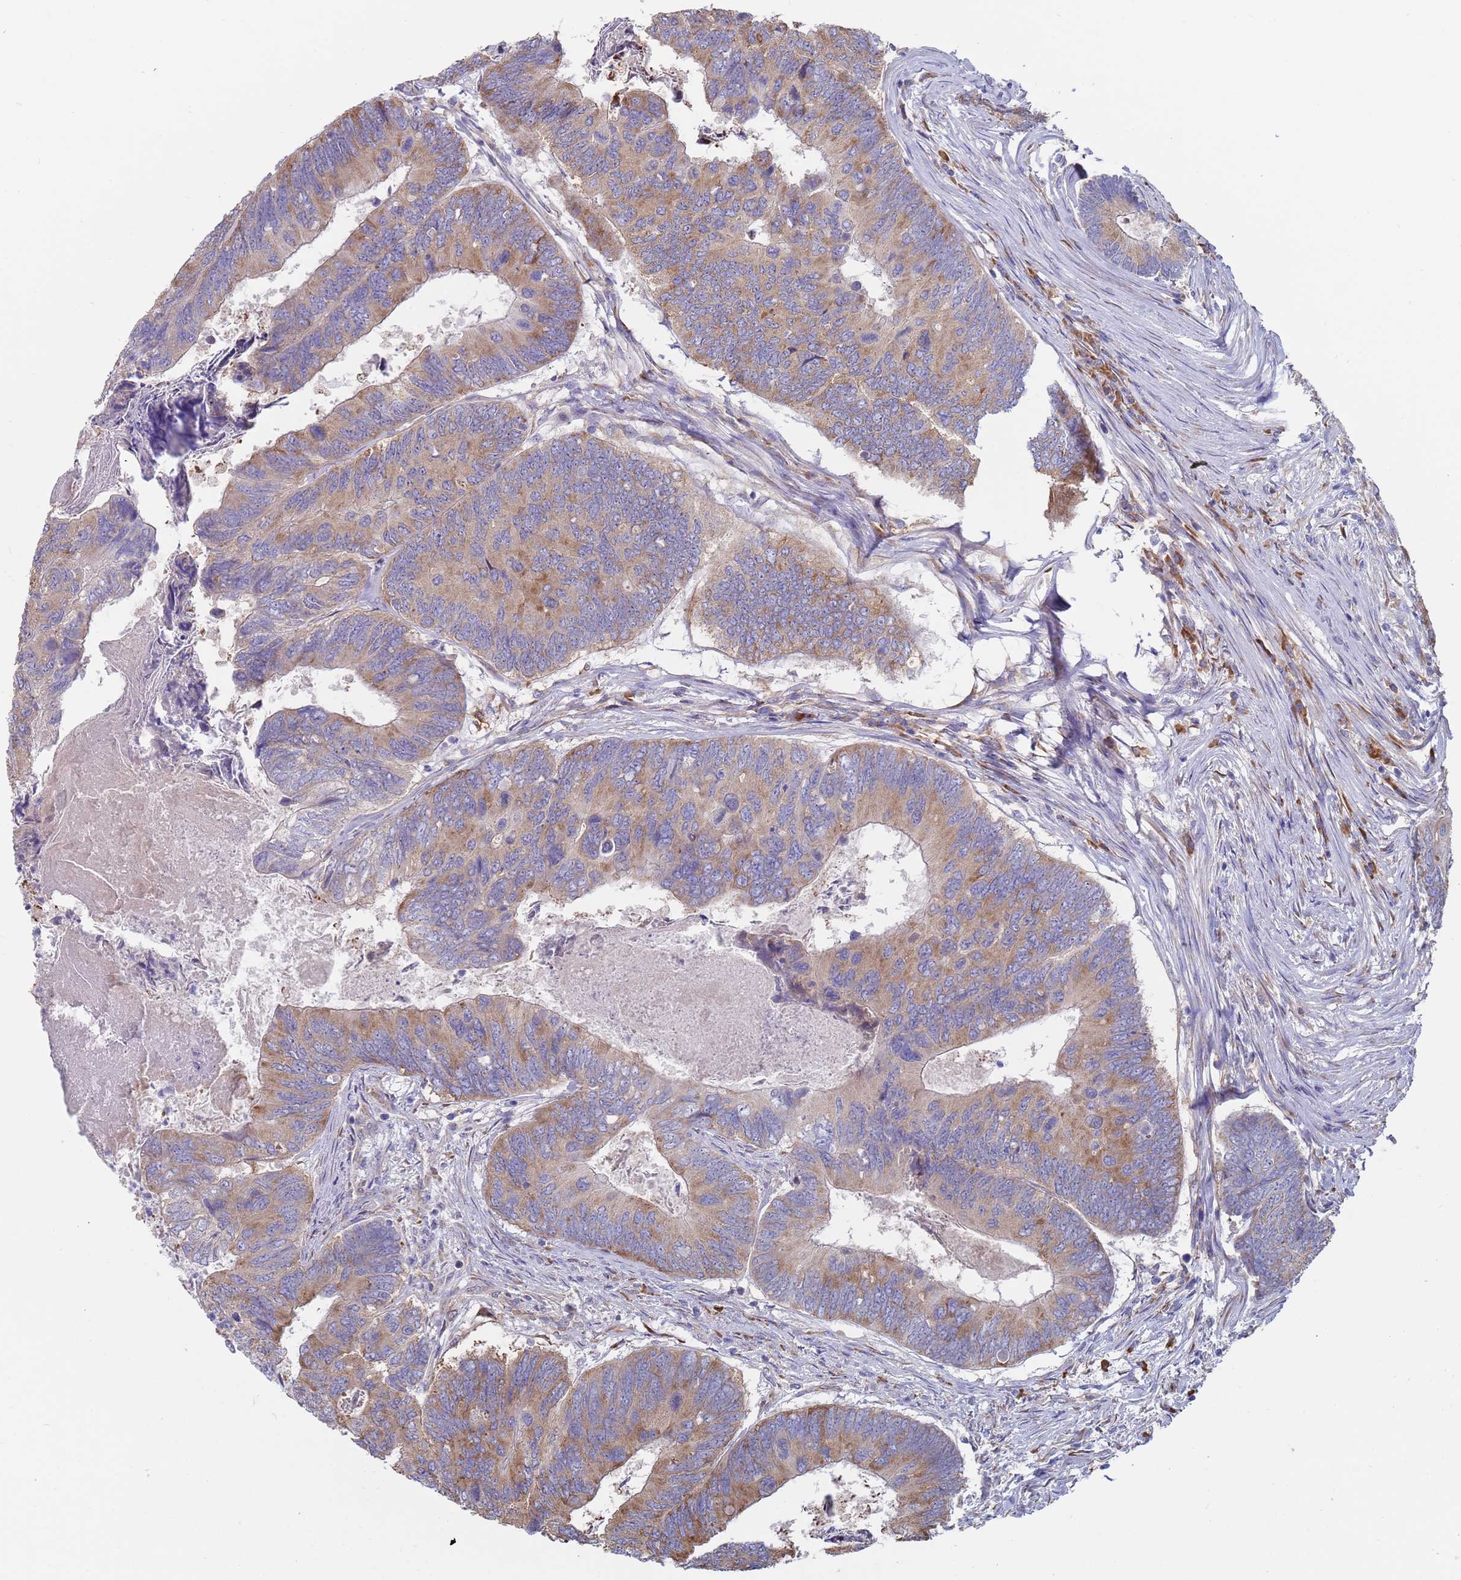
{"staining": {"intensity": "moderate", "quantity": ">75%", "location": "cytoplasmic/membranous"}, "tissue": "colorectal cancer", "cell_type": "Tumor cells", "image_type": "cancer", "snomed": [{"axis": "morphology", "description": "Adenocarcinoma, NOS"}, {"axis": "topography", "description": "Colon"}], "caption": "Immunohistochemistry staining of colorectal cancer, which reveals medium levels of moderate cytoplasmic/membranous staining in about >75% of tumor cells indicating moderate cytoplasmic/membranous protein expression. The staining was performed using DAB (brown) for protein detection and nuclei were counterstained in hematoxylin (blue).", "gene": "ZNF844", "patient": {"sex": "female", "age": 67}}